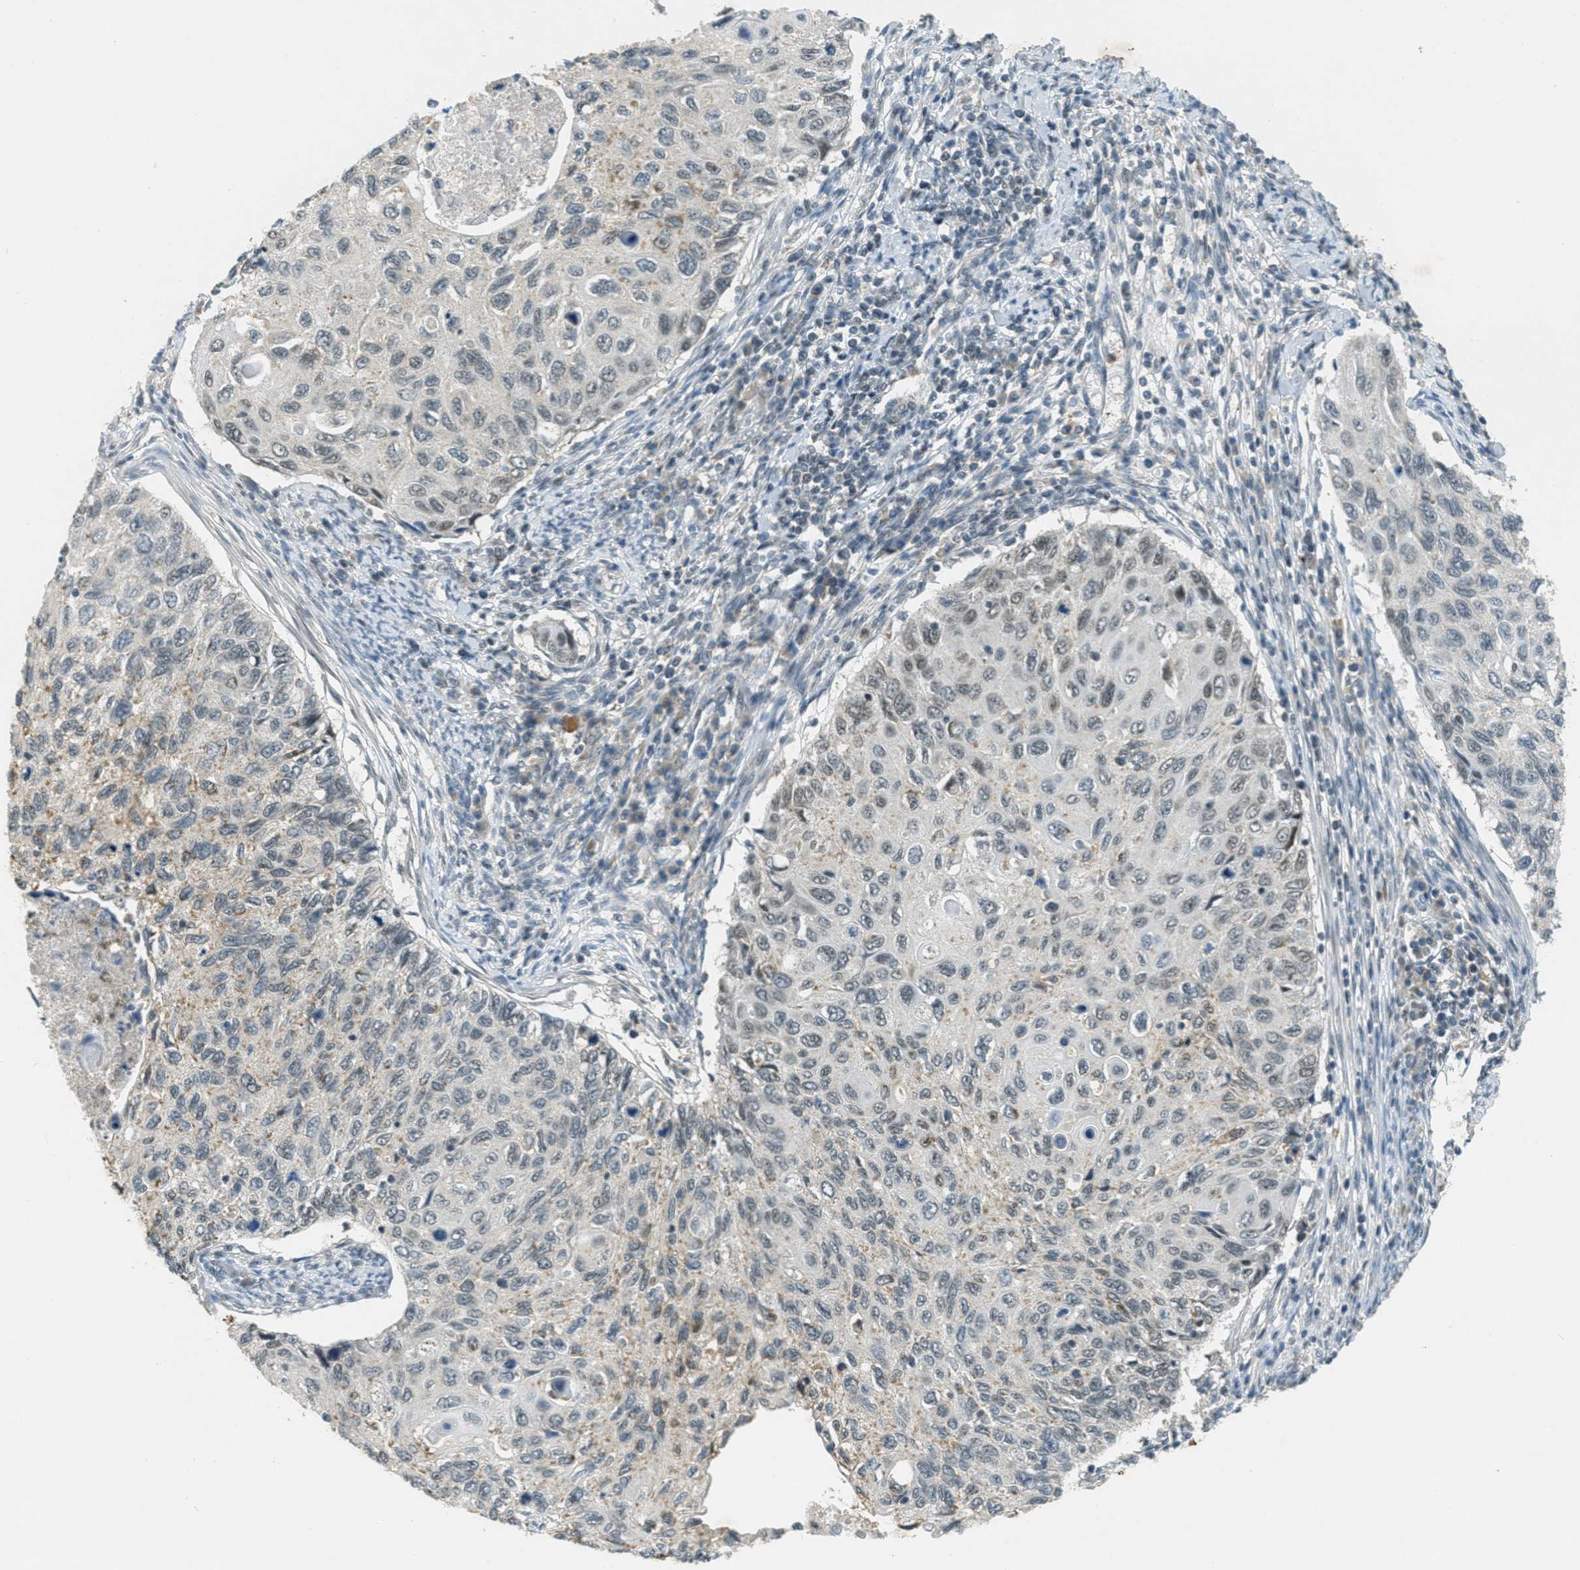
{"staining": {"intensity": "negative", "quantity": "none", "location": "none"}, "tissue": "cervical cancer", "cell_type": "Tumor cells", "image_type": "cancer", "snomed": [{"axis": "morphology", "description": "Squamous cell carcinoma, NOS"}, {"axis": "topography", "description": "Cervix"}], "caption": "Immunohistochemistry (IHC) image of squamous cell carcinoma (cervical) stained for a protein (brown), which shows no staining in tumor cells.", "gene": "TCF20", "patient": {"sex": "female", "age": 70}}